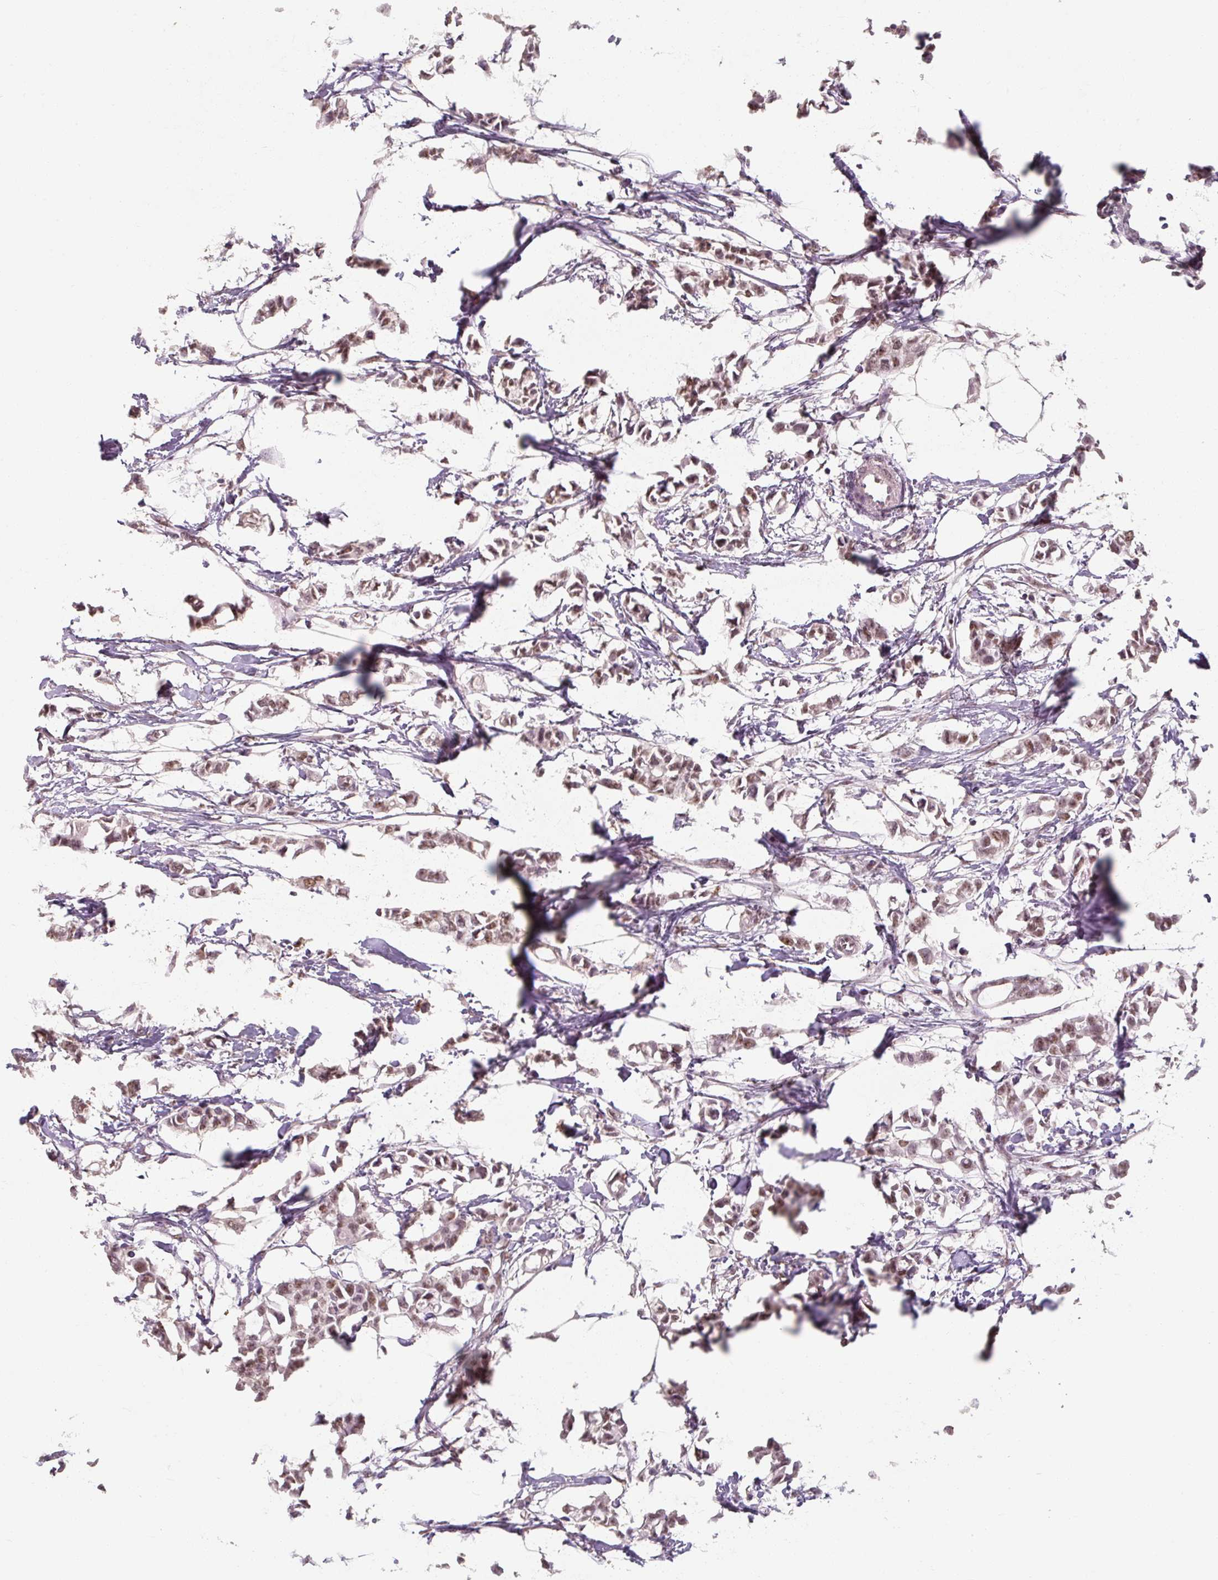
{"staining": {"intensity": "moderate", "quantity": ">75%", "location": "nuclear"}, "tissue": "breast cancer", "cell_type": "Tumor cells", "image_type": "cancer", "snomed": [{"axis": "morphology", "description": "Duct carcinoma"}, {"axis": "topography", "description": "Breast"}], "caption": "Breast infiltrating ductal carcinoma stained with a brown dye exhibits moderate nuclear positive positivity in approximately >75% of tumor cells.", "gene": "ZFTRAF1", "patient": {"sex": "female", "age": 41}}